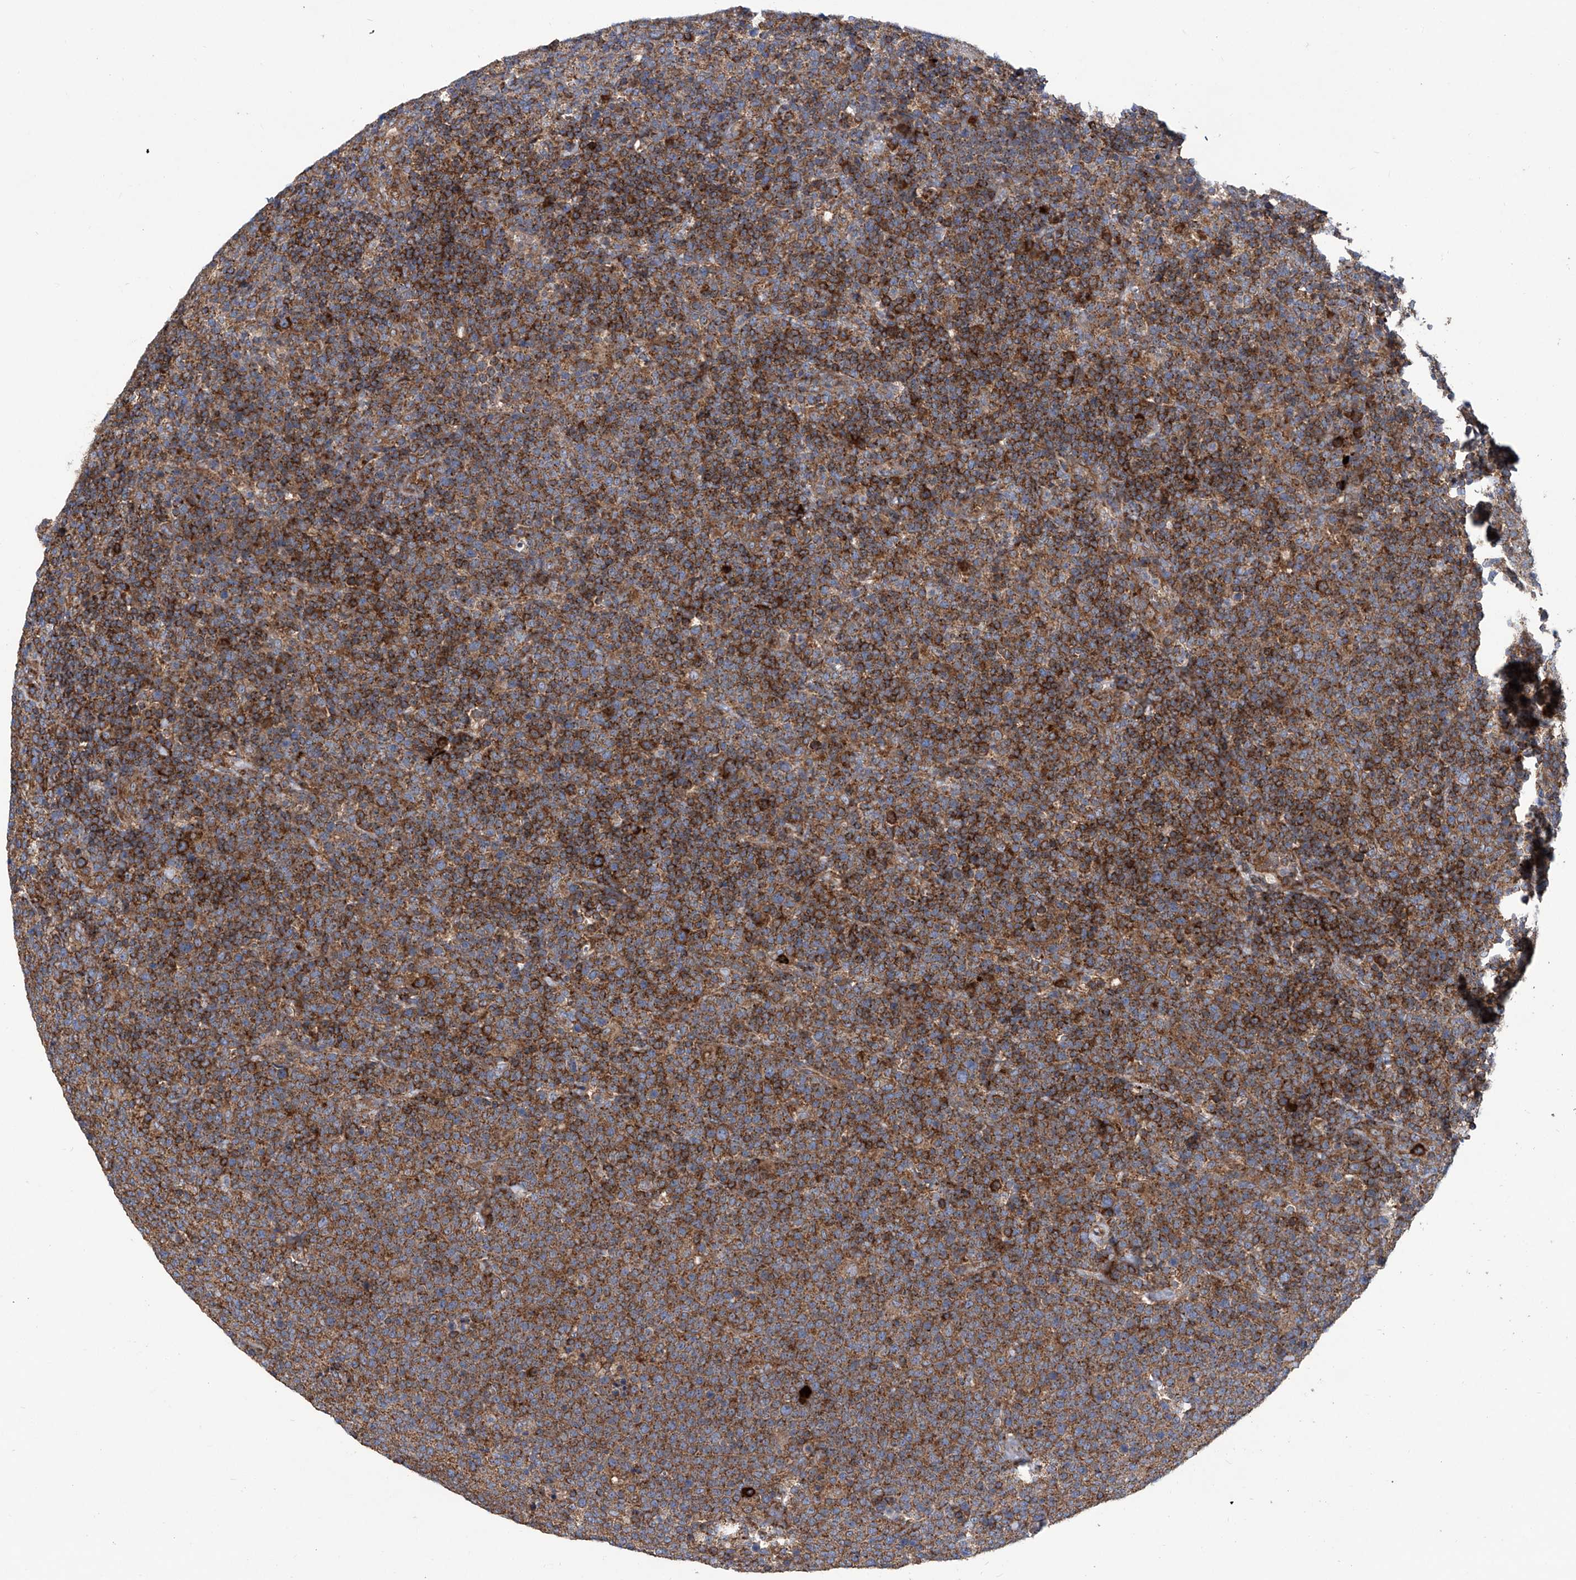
{"staining": {"intensity": "moderate", "quantity": ">75%", "location": "cytoplasmic/membranous"}, "tissue": "lymphoma", "cell_type": "Tumor cells", "image_type": "cancer", "snomed": [{"axis": "morphology", "description": "Malignant lymphoma, non-Hodgkin's type, High grade"}, {"axis": "topography", "description": "Lymph node"}], "caption": "This photomicrograph demonstrates immunohistochemistry (IHC) staining of human lymphoma, with medium moderate cytoplasmic/membranous staining in about >75% of tumor cells.", "gene": "SENP2", "patient": {"sex": "male", "age": 61}}